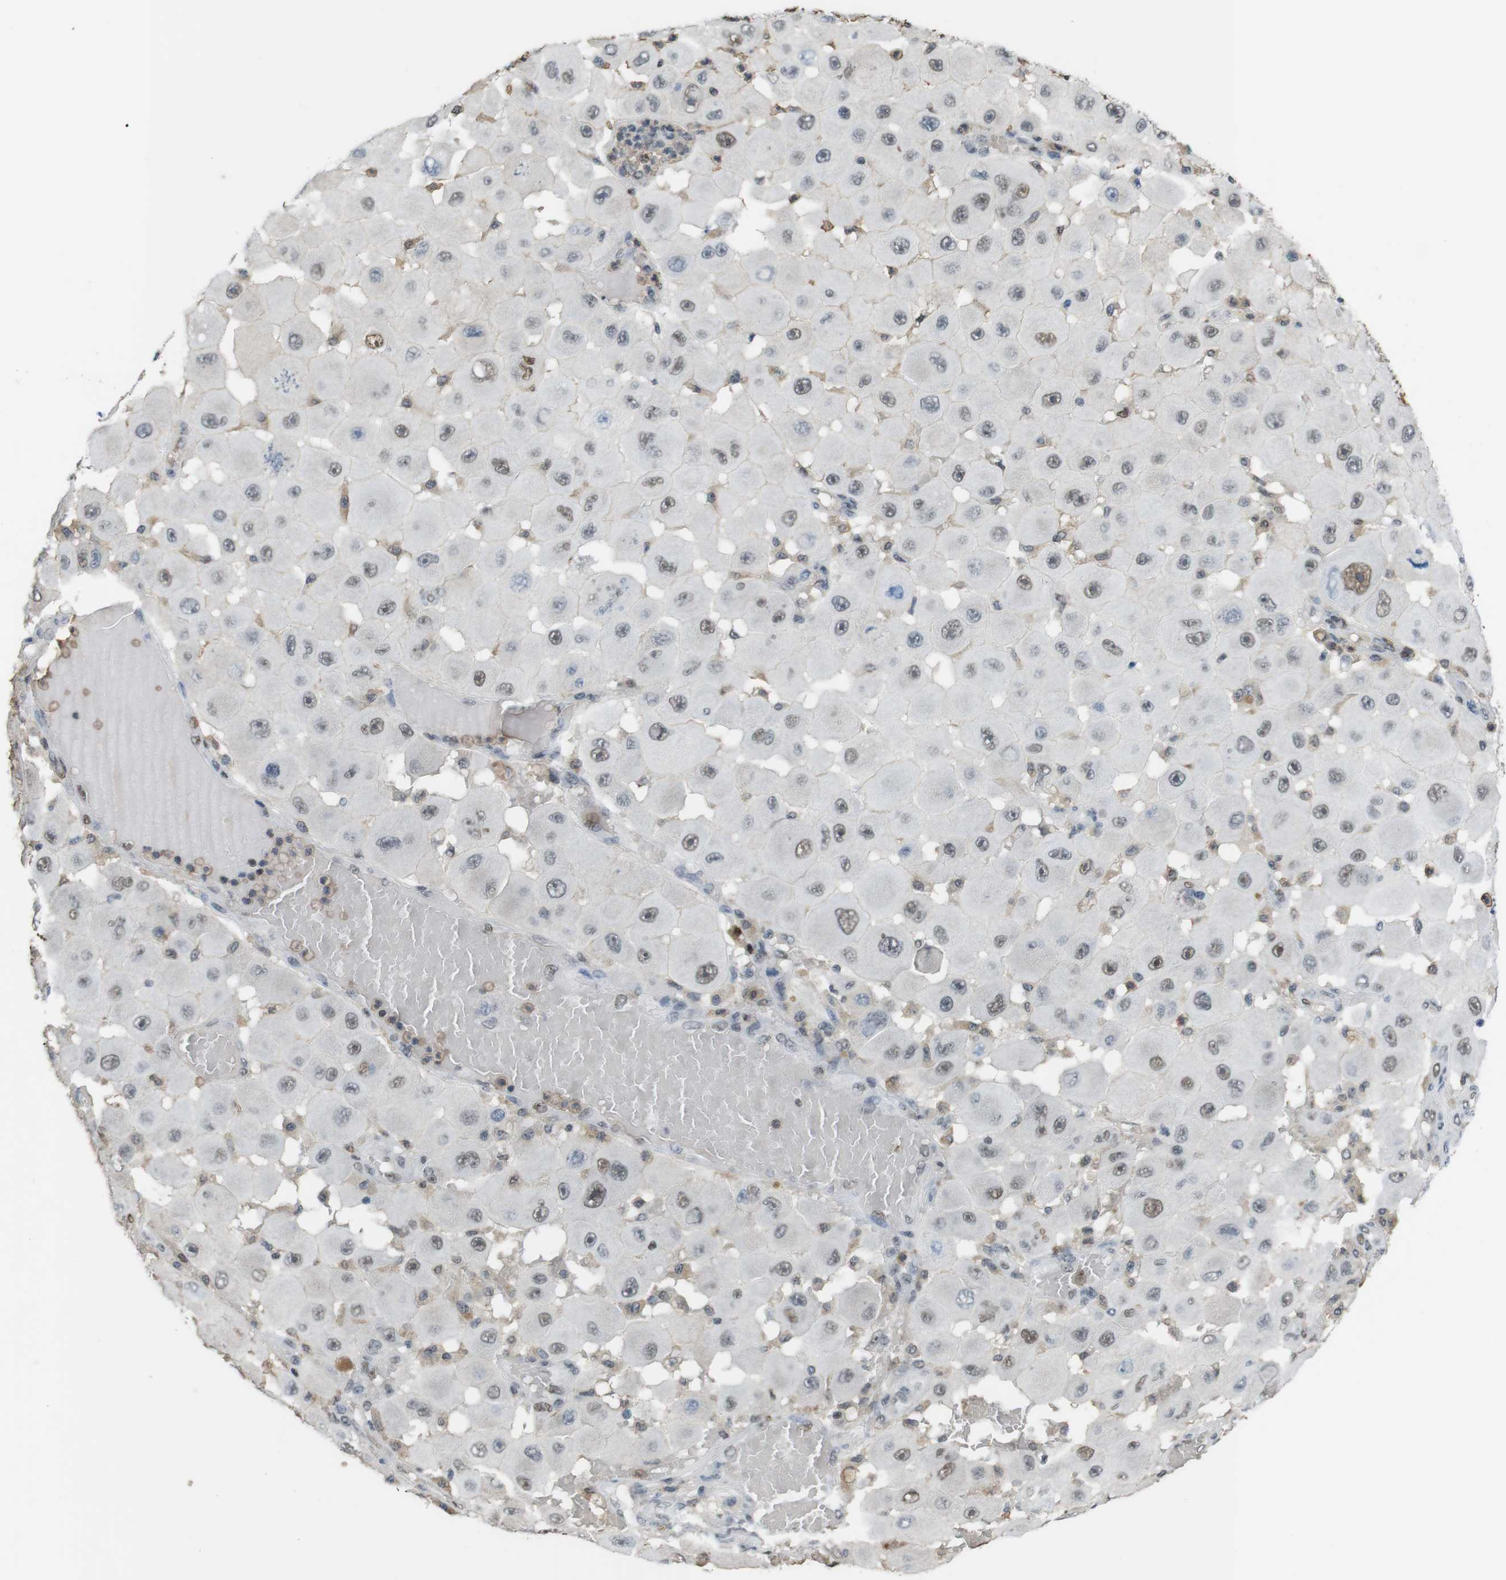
{"staining": {"intensity": "weak", "quantity": ">75%", "location": "nuclear"}, "tissue": "melanoma", "cell_type": "Tumor cells", "image_type": "cancer", "snomed": [{"axis": "morphology", "description": "Malignant melanoma, NOS"}, {"axis": "topography", "description": "Skin"}], "caption": "High-magnification brightfield microscopy of malignant melanoma stained with DAB (3,3'-diaminobenzidine) (brown) and counterstained with hematoxylin (blue). tumor cells exhibit weak nuclear expression is identified in about>75% of cells. The protein of interest is shown in brown color, while the nuclei are stained blue.", "gene": "SUB1", "patient": {"sex": "female", "age": 81}}